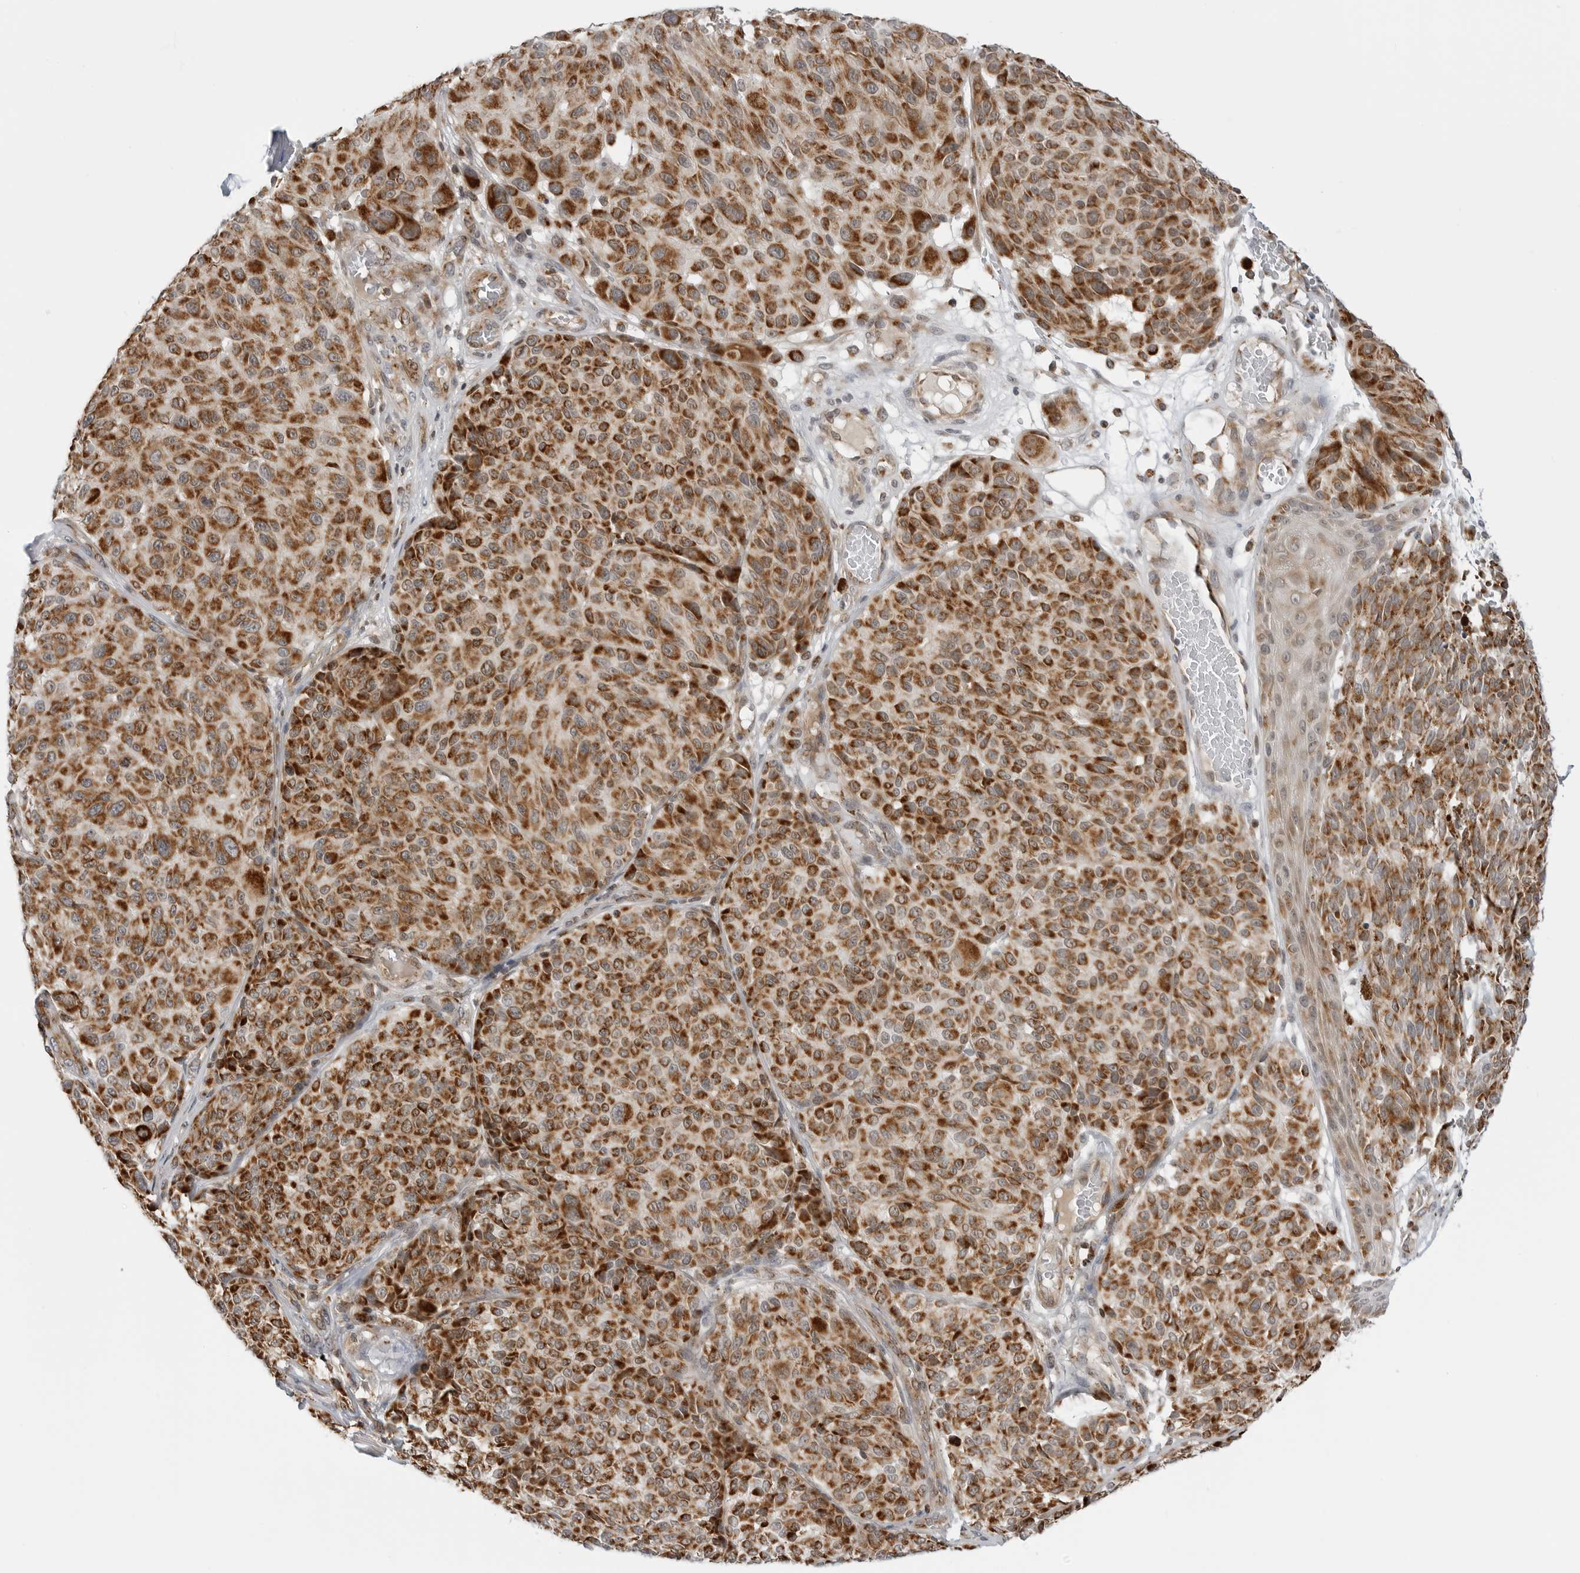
{"staining": {"intensity": "strong", "quantity": ">75%", "location": "cytoplasmic/membranous"}, "tissue": "melanoma", "cell_type": "Tumor cells", "image_type": "cancer", "snomed": [{"axis": "morphology", "description": "Malignant melanoma, NOS"}, {"axis": "topography", "description": "Skin"}], "caption": "This image reveals immunohistochemistry (IHC) staining of melanoma, with high strong cytoplasmic/membranous staining in about >75% of tumor cells.", "gene": "PEX2", "patient": {"sex": "male", "age": 83}}